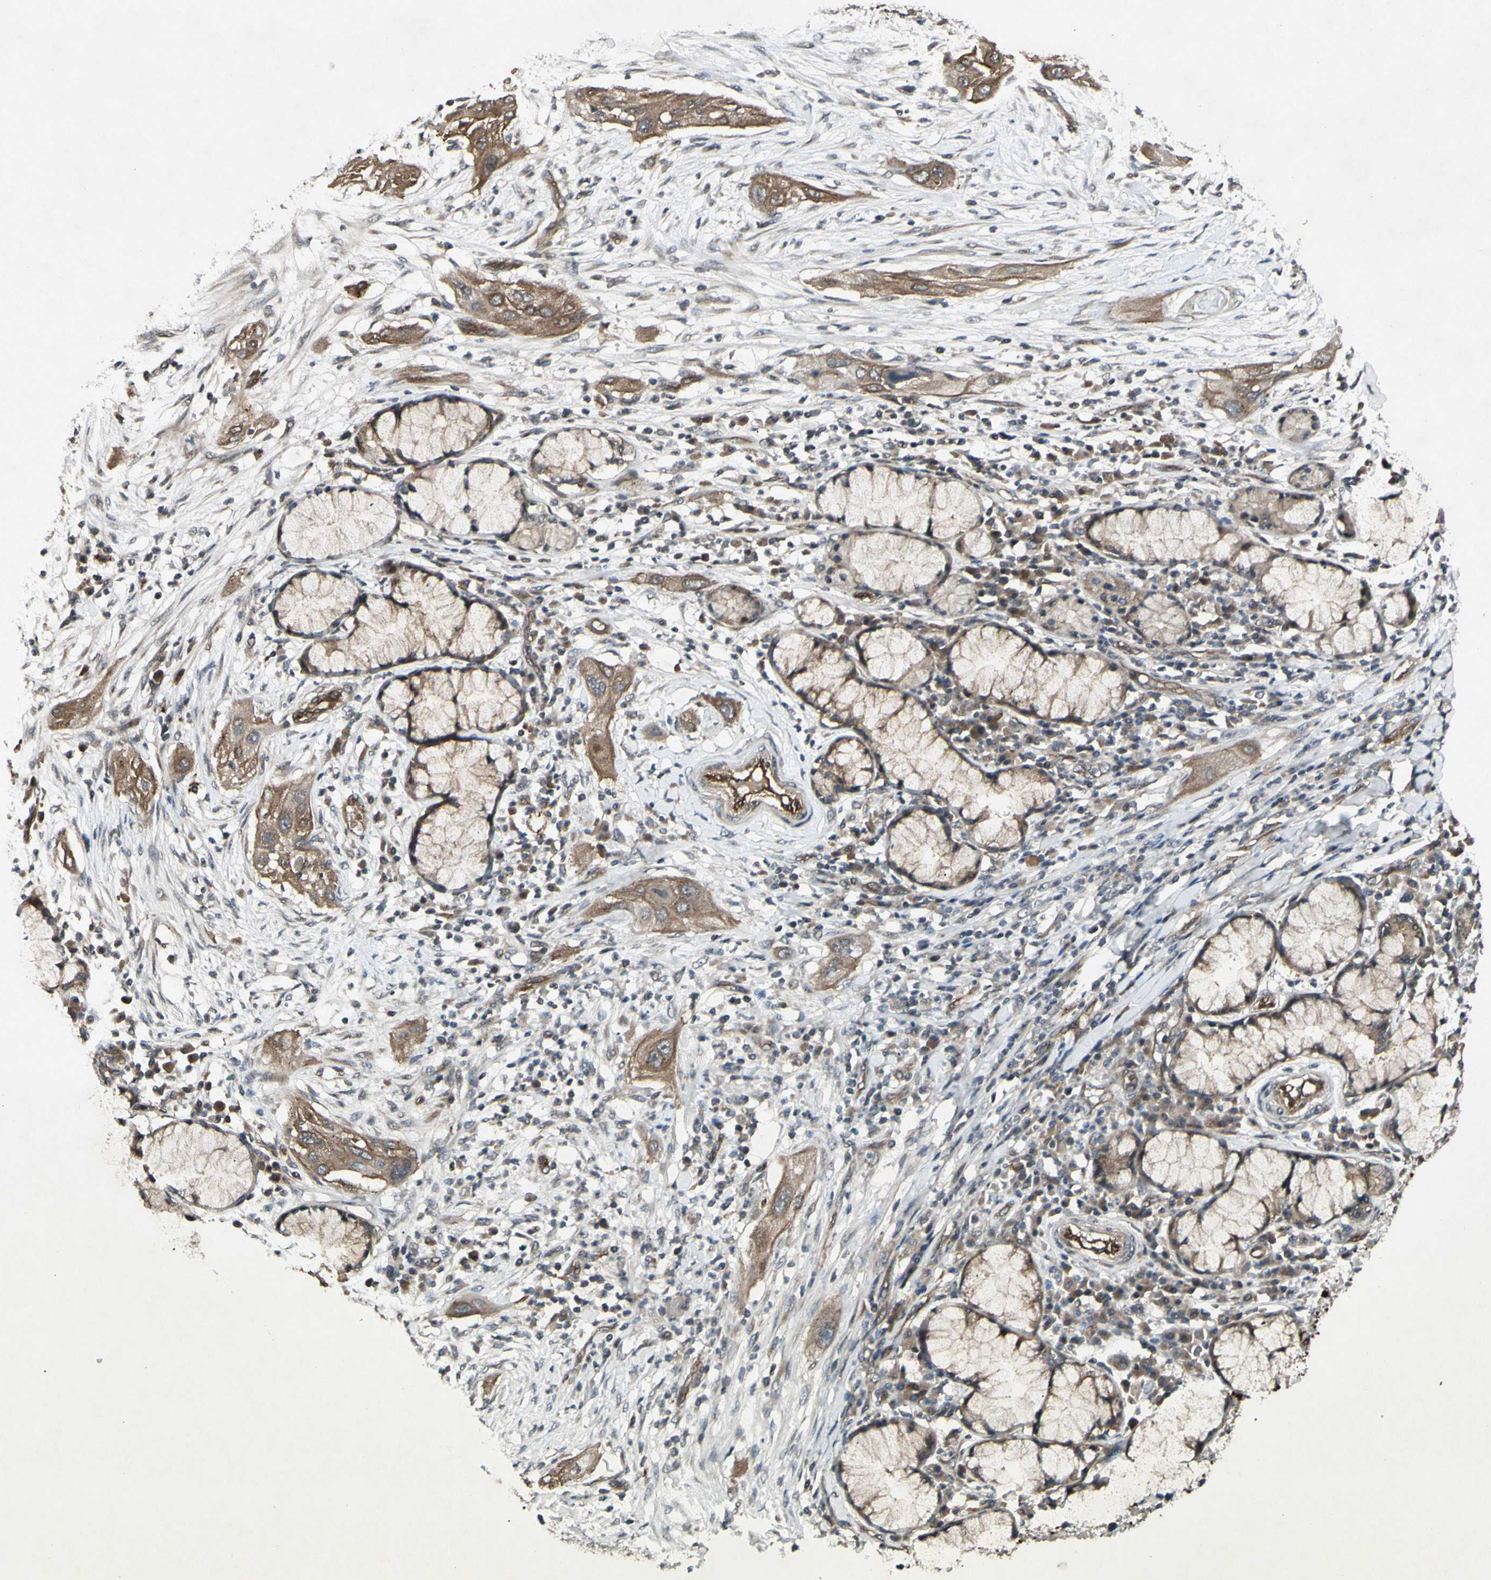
{"staining": {"intensity": "moderate", "quantity": ">75%", "location": "cytoplasmic/membranous"}, "tissue": "lung cancer", "cell_type": "Tumor cells", "image_type": "cancer", "snomed": [{"axis": "morphology", "description": "Squamous cell carcinoma, NOS"}, {"axis": "topography", "description": "Lung"}], "caption": "IHC (DAB) staining of lung cancer shows moderate cytoplasmic/membranous protein staining in about >75% of tumor cells. The staining was performed using DAB (3,3'-diaminobenzidine), with brown indicating positive protein expression. Nuclei are stained blue with hematoxylin.", "gene": "JAG1", "patient": {"sex": "female", "age": 47}}